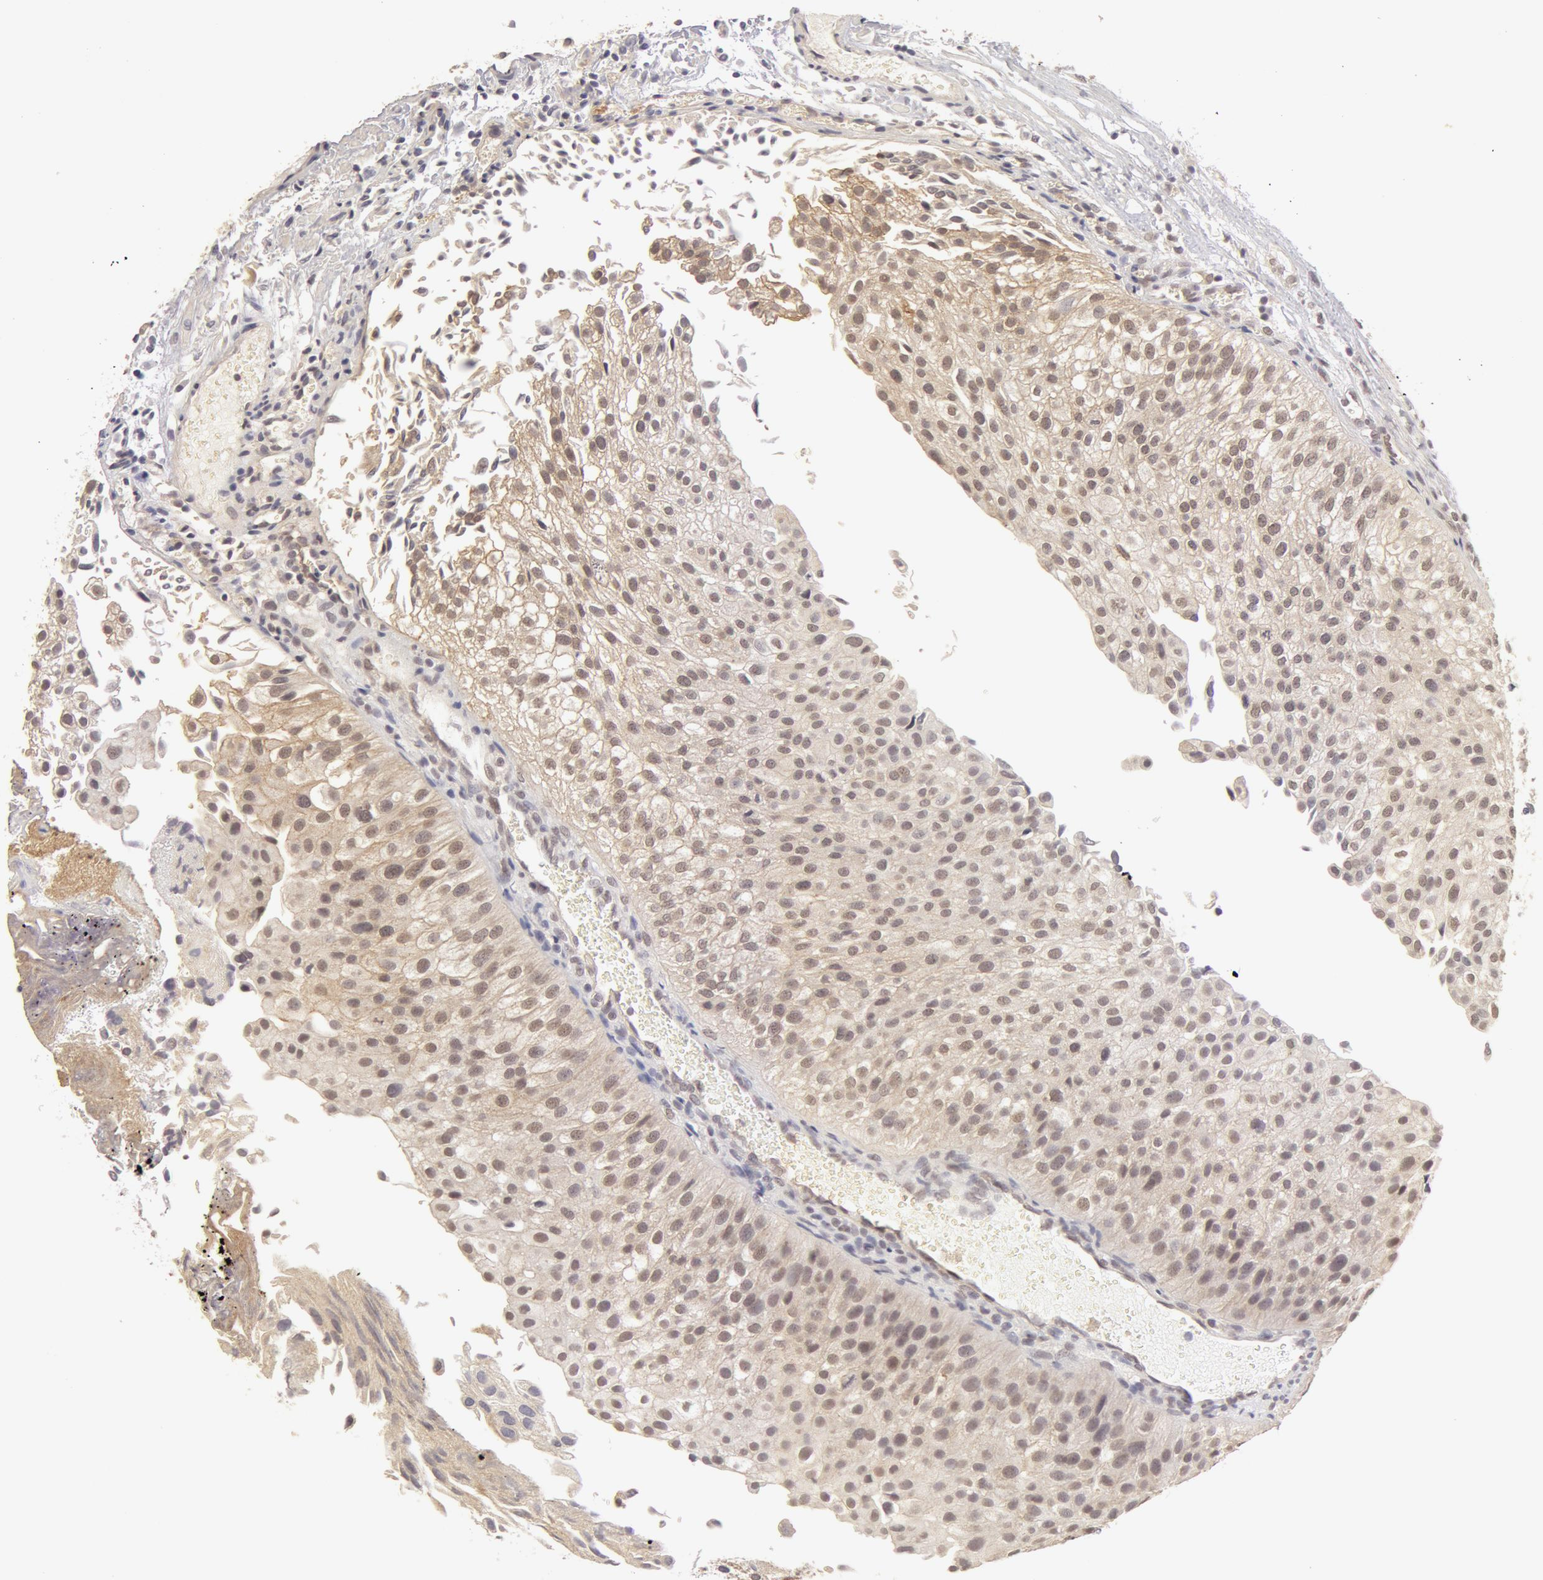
{"staining": {"intensity": "weak", "quantity": "25%-75%", "location": "cytoplasmic/membranous"}, "tissue": "urothelial cancer", "cell_type": "Tumor cells", "image_type": "cancer", "snomed": [{"axis": "morphology", "description": "Urothelial carcinoma, Low grade"}, {"axis": "topography", "description": "Urinary bladder"}], "caption": "Immunohistochemical staining of human urothelial cancer reveals weak cytoplasmic/membranous protein staining in approximately 25%-75% of tumor cells.", "gene": "ADAM10", "patient": {"sex": "female", "age": 89}}